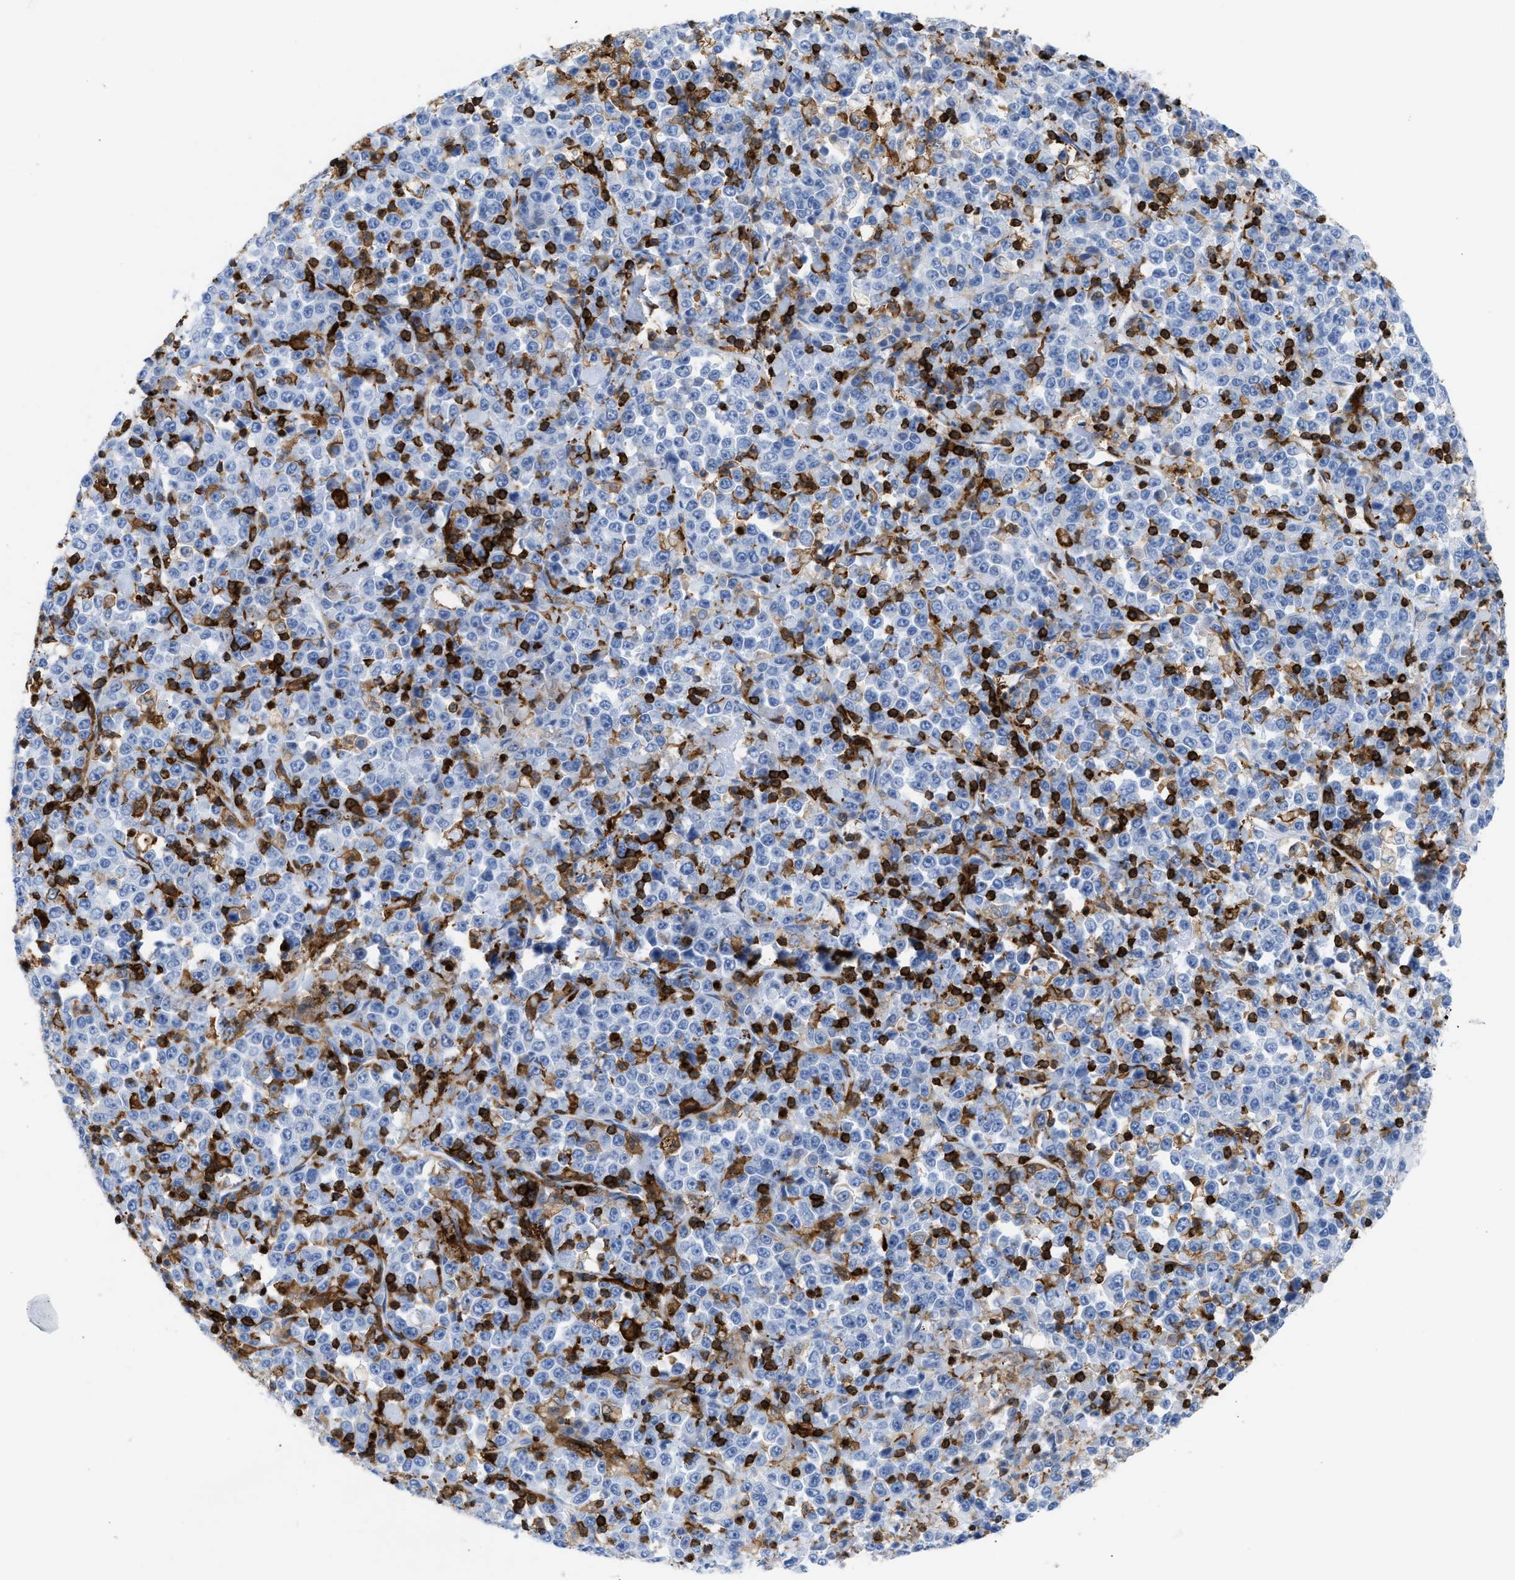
{"staining": {"intensity": "negative", "quantity": "none", "location": "none"}, "tissue": "stomach cancer", "cell_type": "Tumor cells", "image_type": "cancer", "snomed": [{"axis": "morphology", "description": "Normal tissue, NOS"}, {"axis": "morphology", "description": "Adenocarcinoma, NOS"}, {"axis": "topography", "description": "Stomach, upper"}, {"axis": "topography", "description": "Stomach"}], "caption": "There is no significant expression in tumor cells of stomach cancer (adenocarcinoma). The staining is performed using DAB (3,3'-diaminobenzidine) brown chromogen with nuclei counter-stained in using hematoxylin.", "gene": "LCP1", "patient": {"sex": "male", "age": 59}}